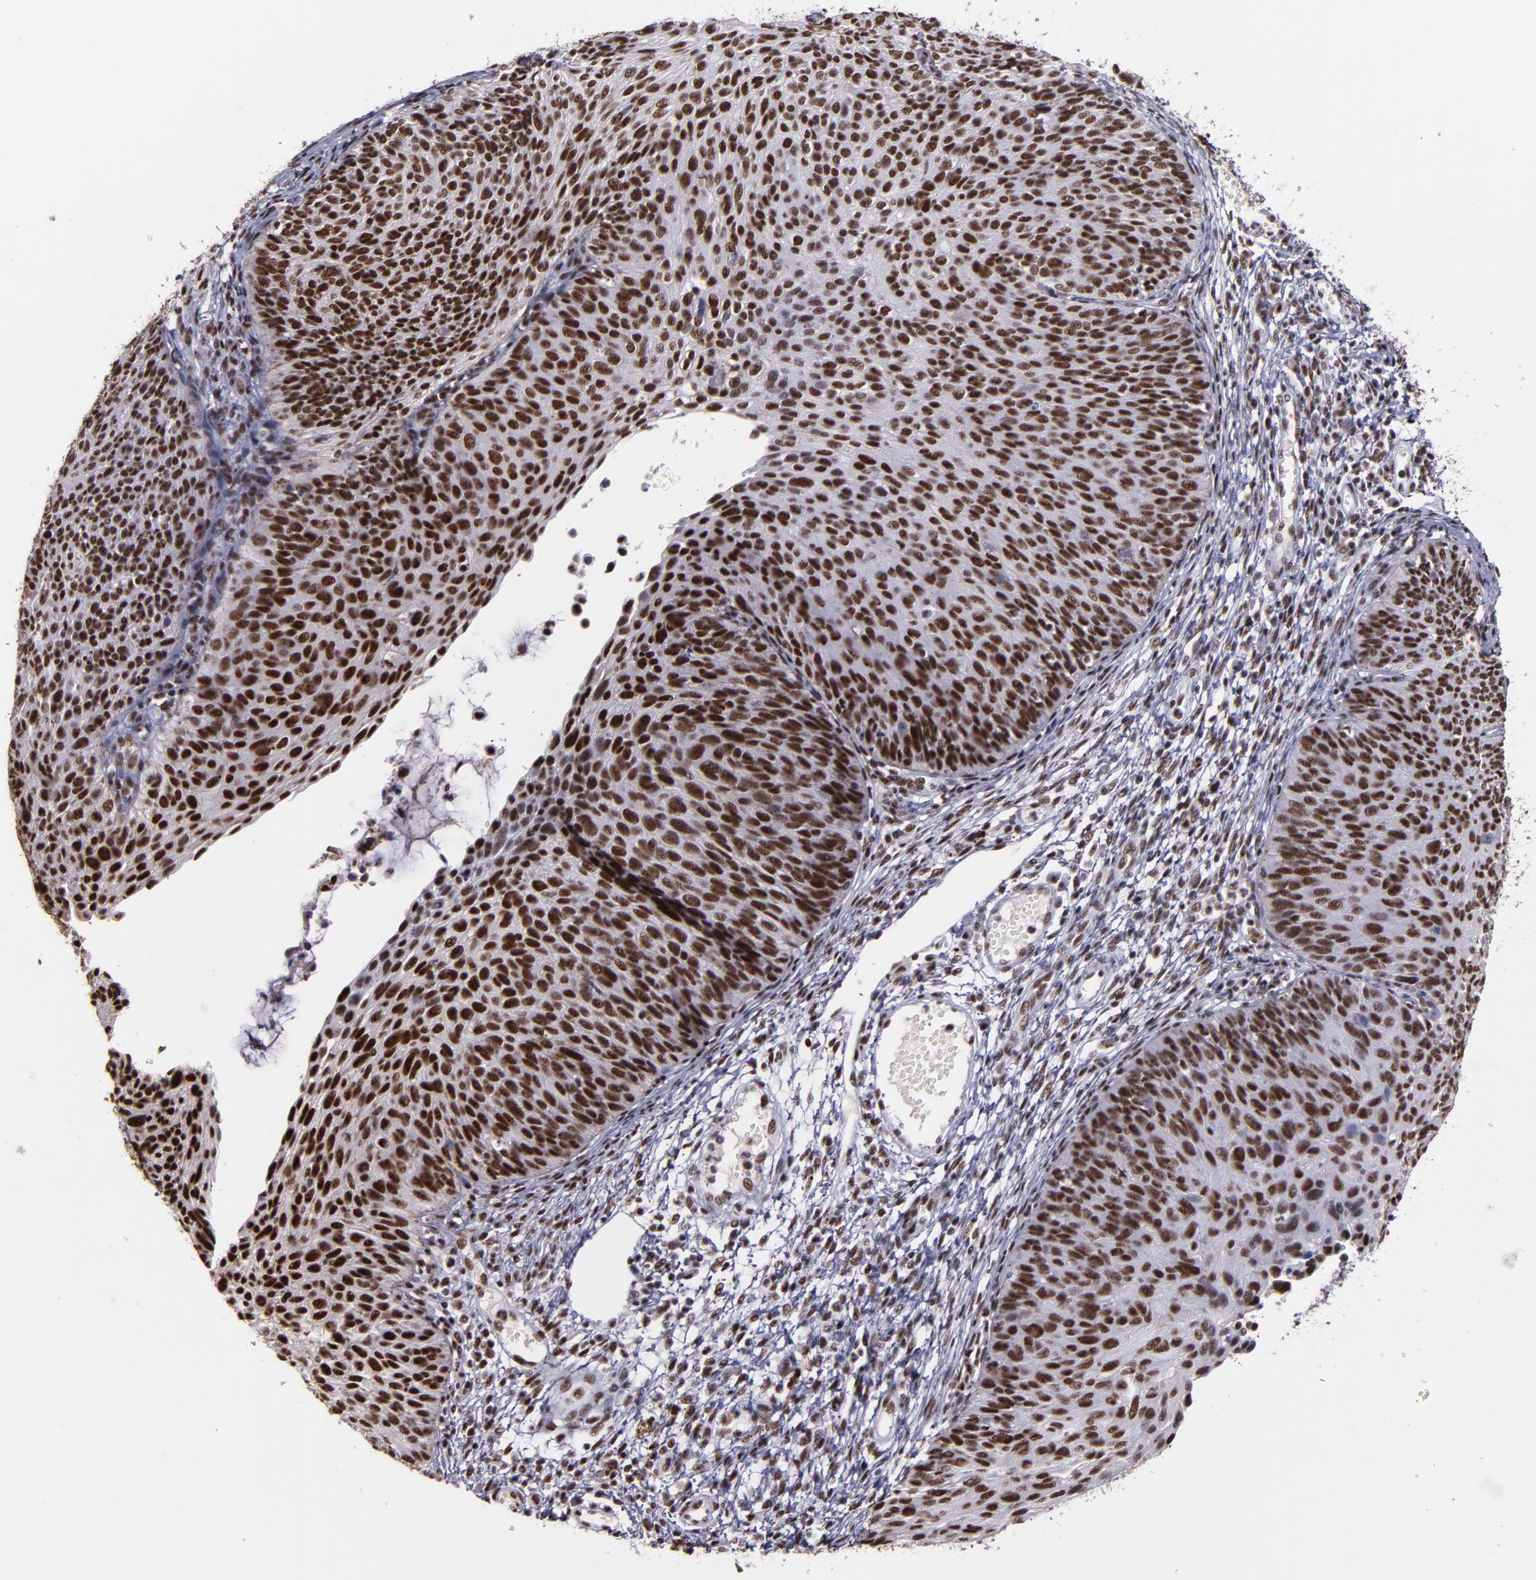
{"staining": {"intensity": "strong", "quantity": ">75%", "location": "nuclear"}, "tissue": "cervical cancer", "cell_type": "Tumor cells", "image_type": "cancer", "snomed": [{"axis": "morphology", "description": "Squamous cell carcinoma, NOS"}, {"axis": "topography", "description": "Cervix"}], "caption": "Cervical cancer stained with IHC displays strong nuclear positivity in about >75% of tumor cells.", "gene": "PPP4R3A", "patient": {"sex": "female", "age": 36}}